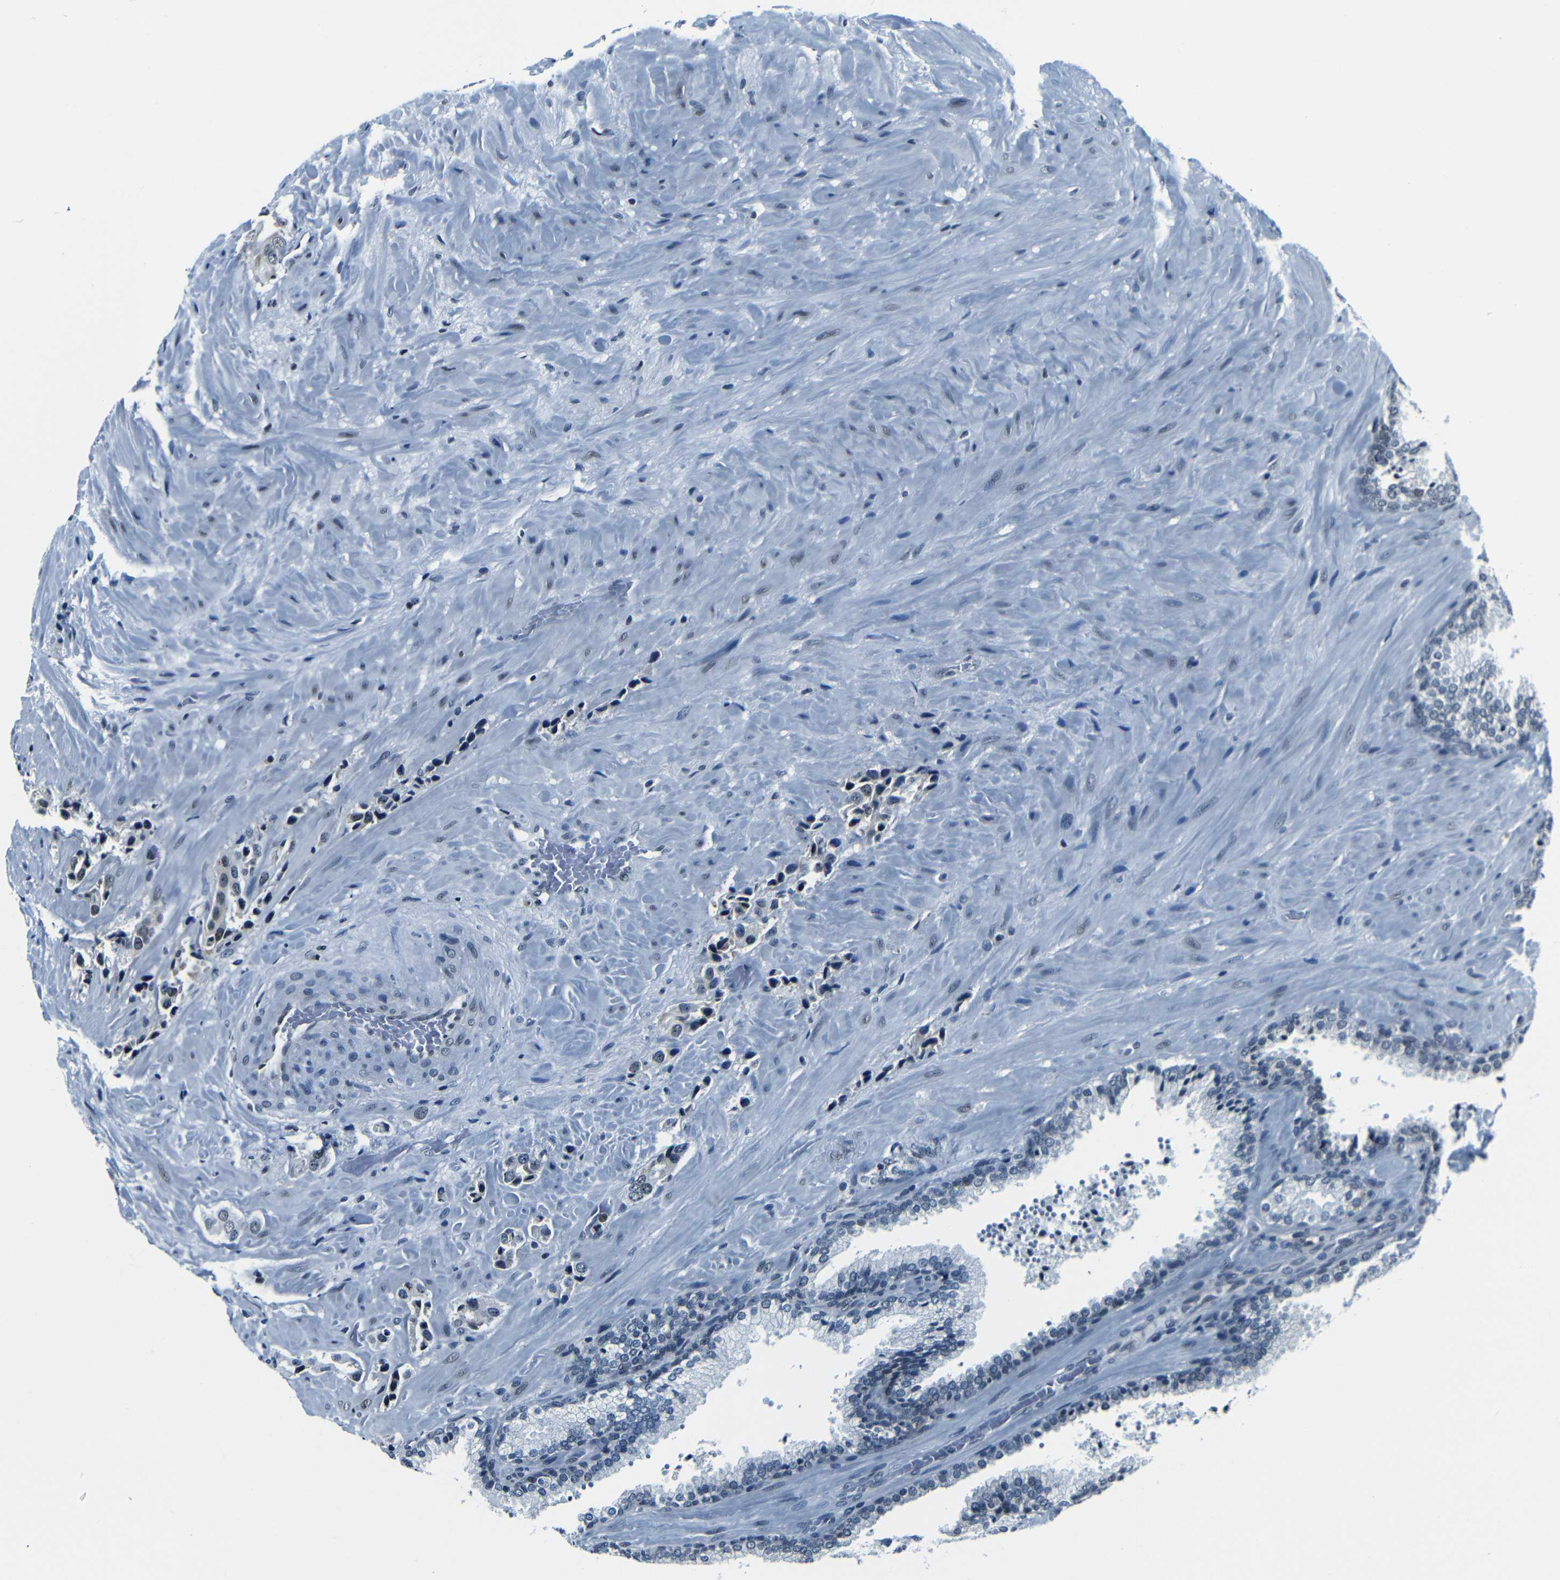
{"staining": {"intensity": "weak", "quantity": "<25%", "location": "nuclear"}, "tissue": "prostate cancer", "cell_type": "Tumor cells", "image_type": "cancer", "snomed": [{"axis": "morphology", "description": "Adenocarcinoma, High grade"}, {"axis": "topography", "description": "Prostate"}], "caption": "Immunohistochemistry histopathology image of human prostate cancer (adenocarcinoma (high-grade)) stained for a protein (brown), which reveals no expression in tumor cells.", "gene": "NCBP3", "patient": {"sex": "male", "age": 64}}